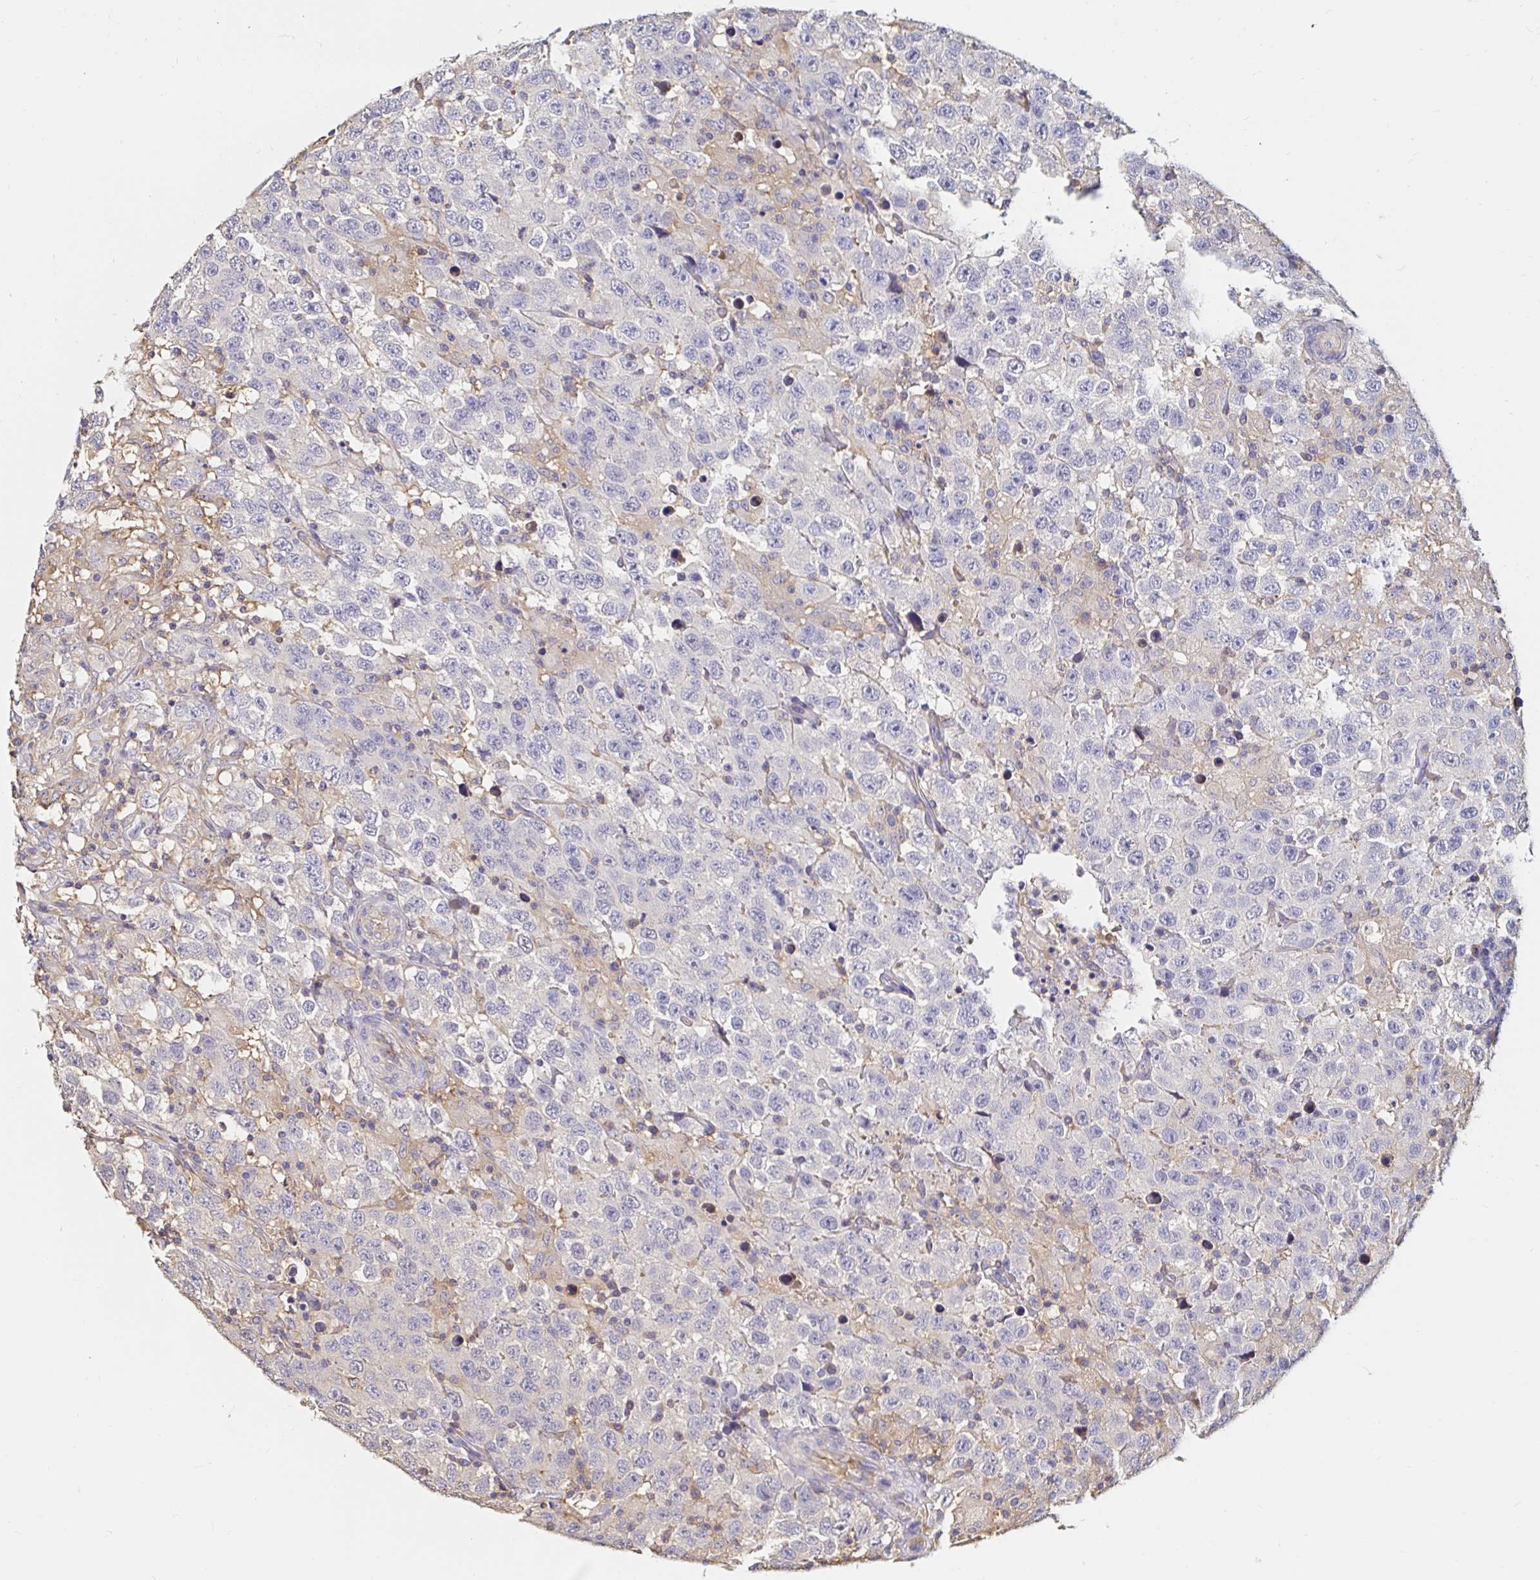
{"staining": {"intensity": "negative", "quantity": "none", "location": "none"}, "tissue": "testis cancer", "cell_type": "Tumor cells", "image_type": "cancer", "snomed": [{"axis": "morphology", "description": "Seminoma, NOS"}, {"axis": "topography", "description": "Testis"}], "caption": "The immunohistochemistry histopathology image has no significant expression in tumor cells of testis seminoma tissue.", "gene": "RSRP1", "patient": {"sex": "male", "age": 41}}